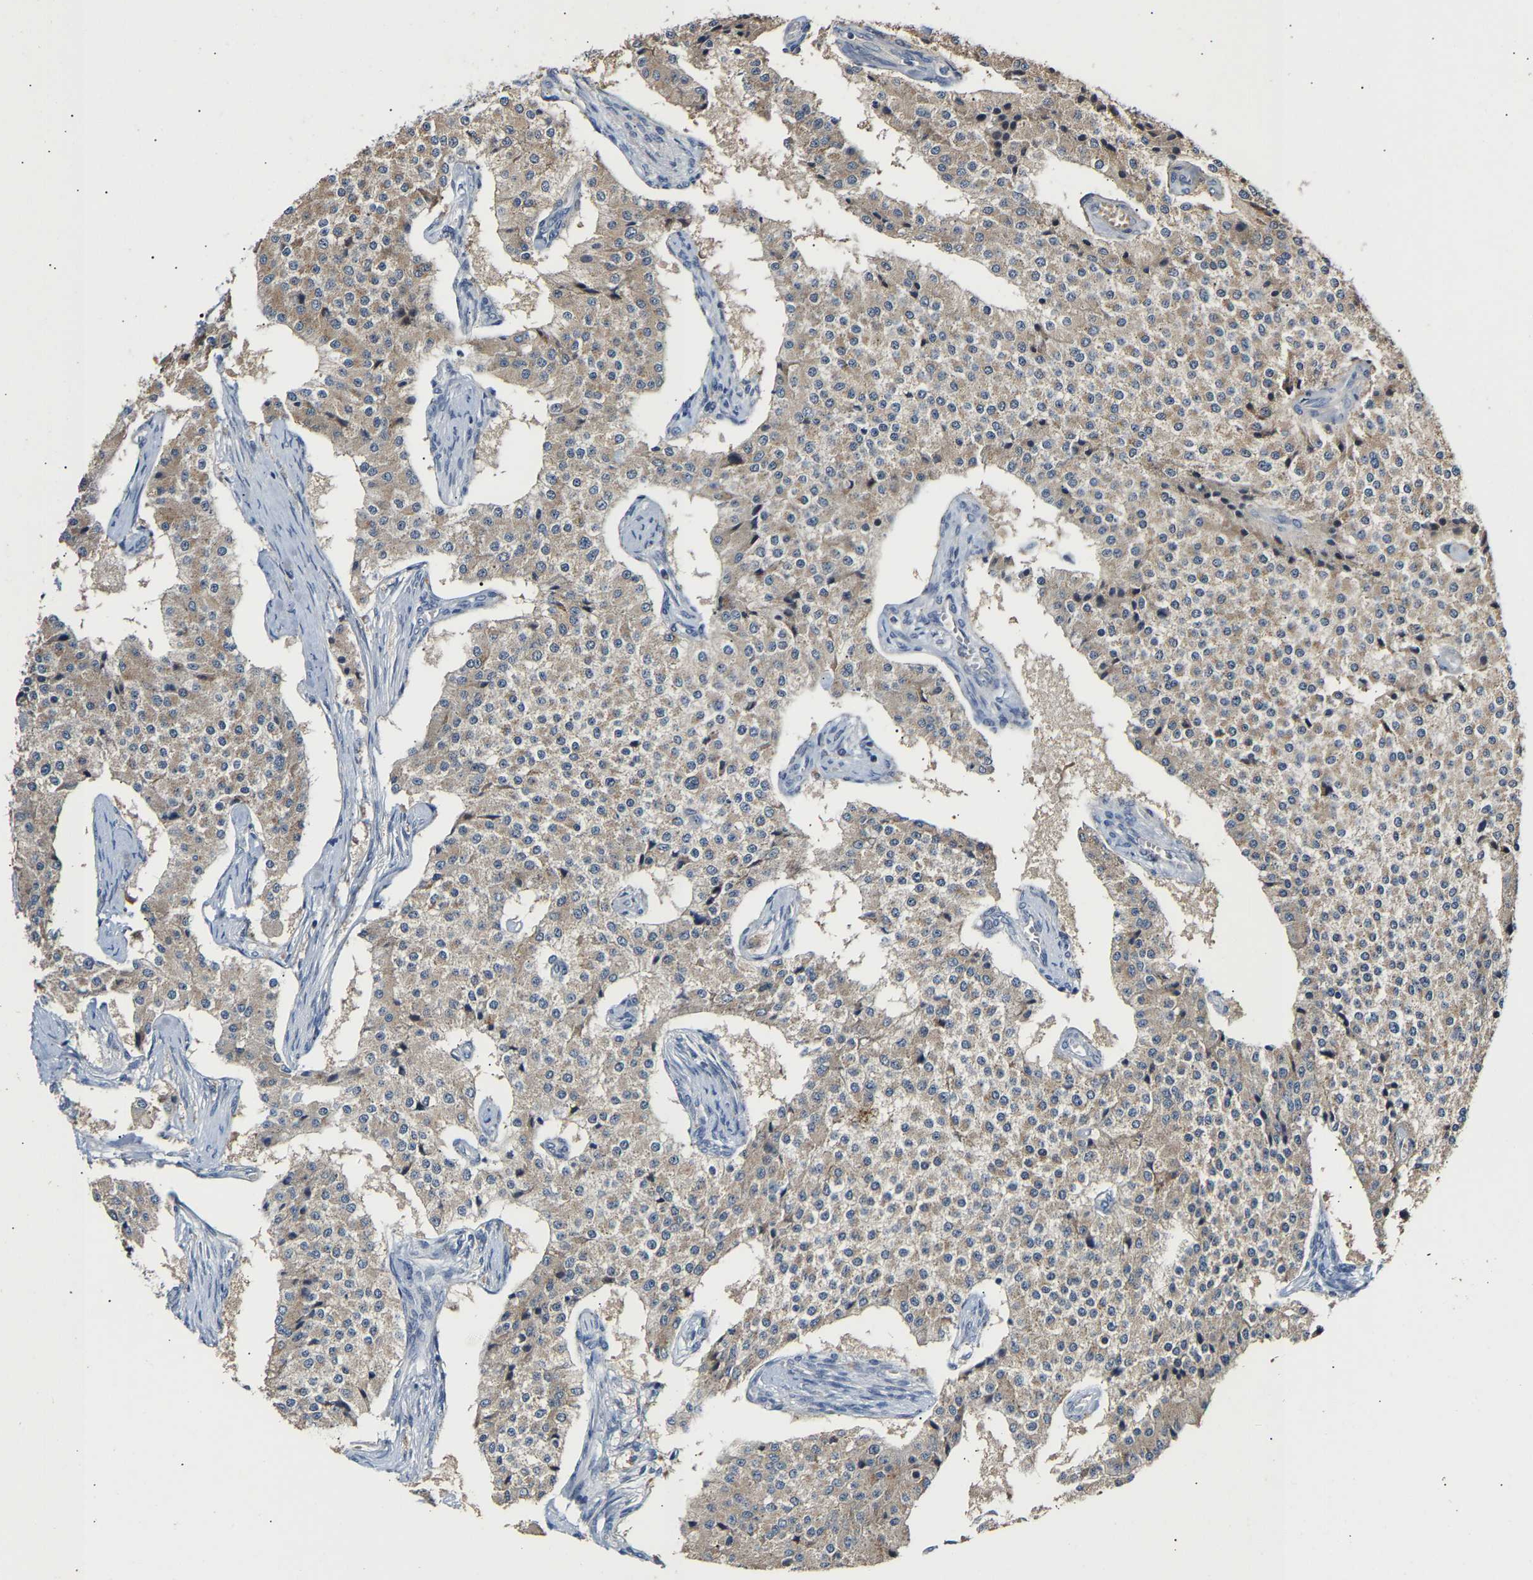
{"staining": {"intensity": "weak", "quantity": "25%-75%", "location": "cytoplasmic/membranous"}, "tissue": "carcinoid", "cell_type": "Tumor cells", "image_type": "cancer", "snomed": [{"axis": "morphology", "description": "Carcinoid, malignant, NOS"}, {"axis": "topography", "description": "Colon"}], "caption": "Protein positivity by immunohistochemistry exhibits weak cytoplasmic/membranous positivity in about 25%-75% of tumor cells in carcinoid (malignant).", "gene": "KASH5", "patient": {"sex": "female", "age": 52}}